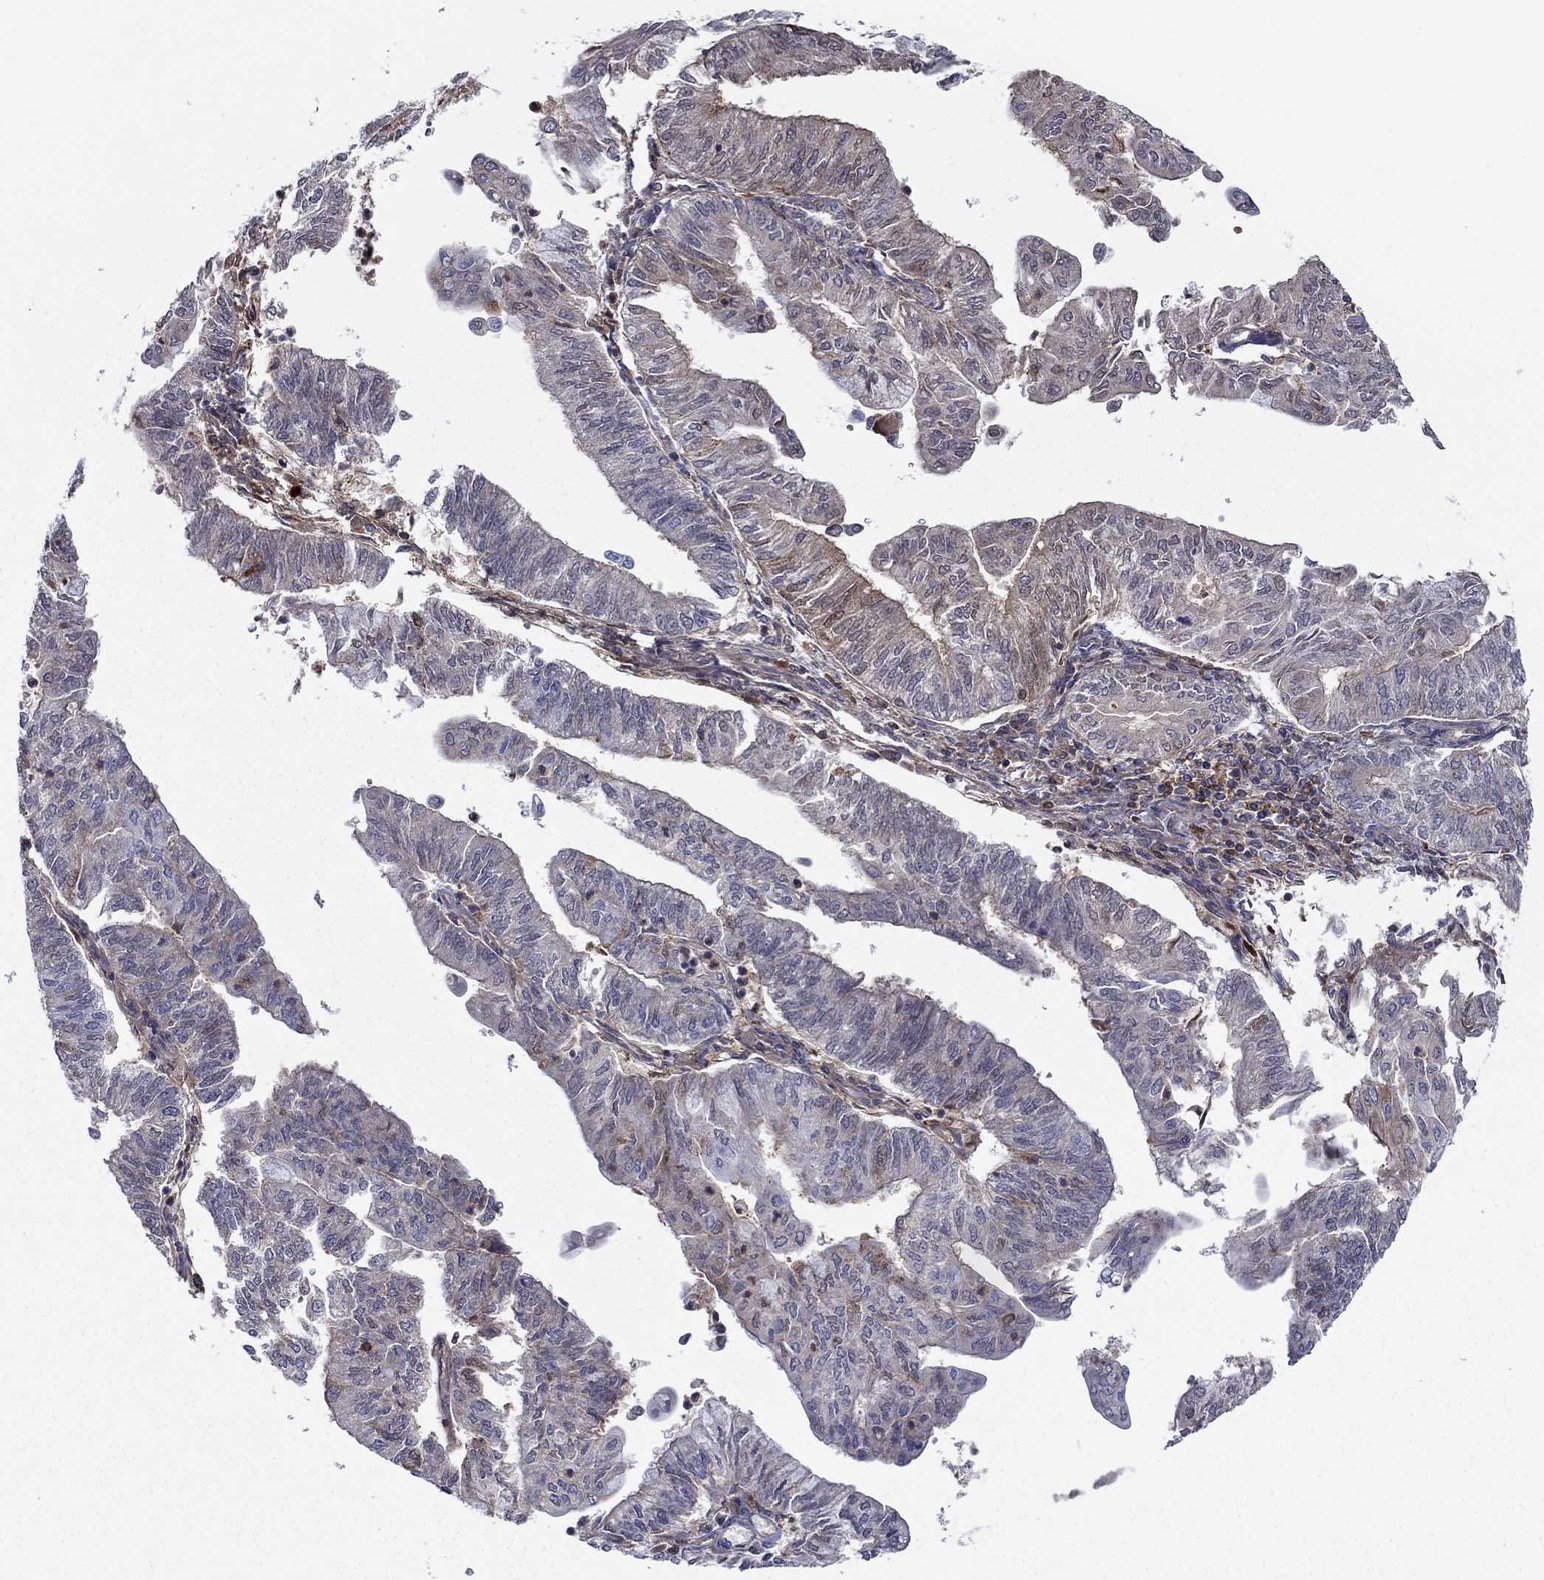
{"staining": {"intensity": "weak", "quantity": "25%-75%", "location": "cytoplasmic/membranous"}, "tissue": "endometrial cancer", "cell_type": "Tumor cells", "image_type": "cancer", "snomed": [{"axis": "morphology", "description": "Adenocarcinoma, NOS"}, {"axis": "topography", "description": "Endometrium"}], "caption": "IHC micrograph of adenocarcinoma (endometrial) stained for a protein (brown), which shows low levels of weak cytoplasmic/membranous staining in about 25%-75% of tumor cells.", "gene": "HPX", "patient": {"sex": "female", "age": 59}}